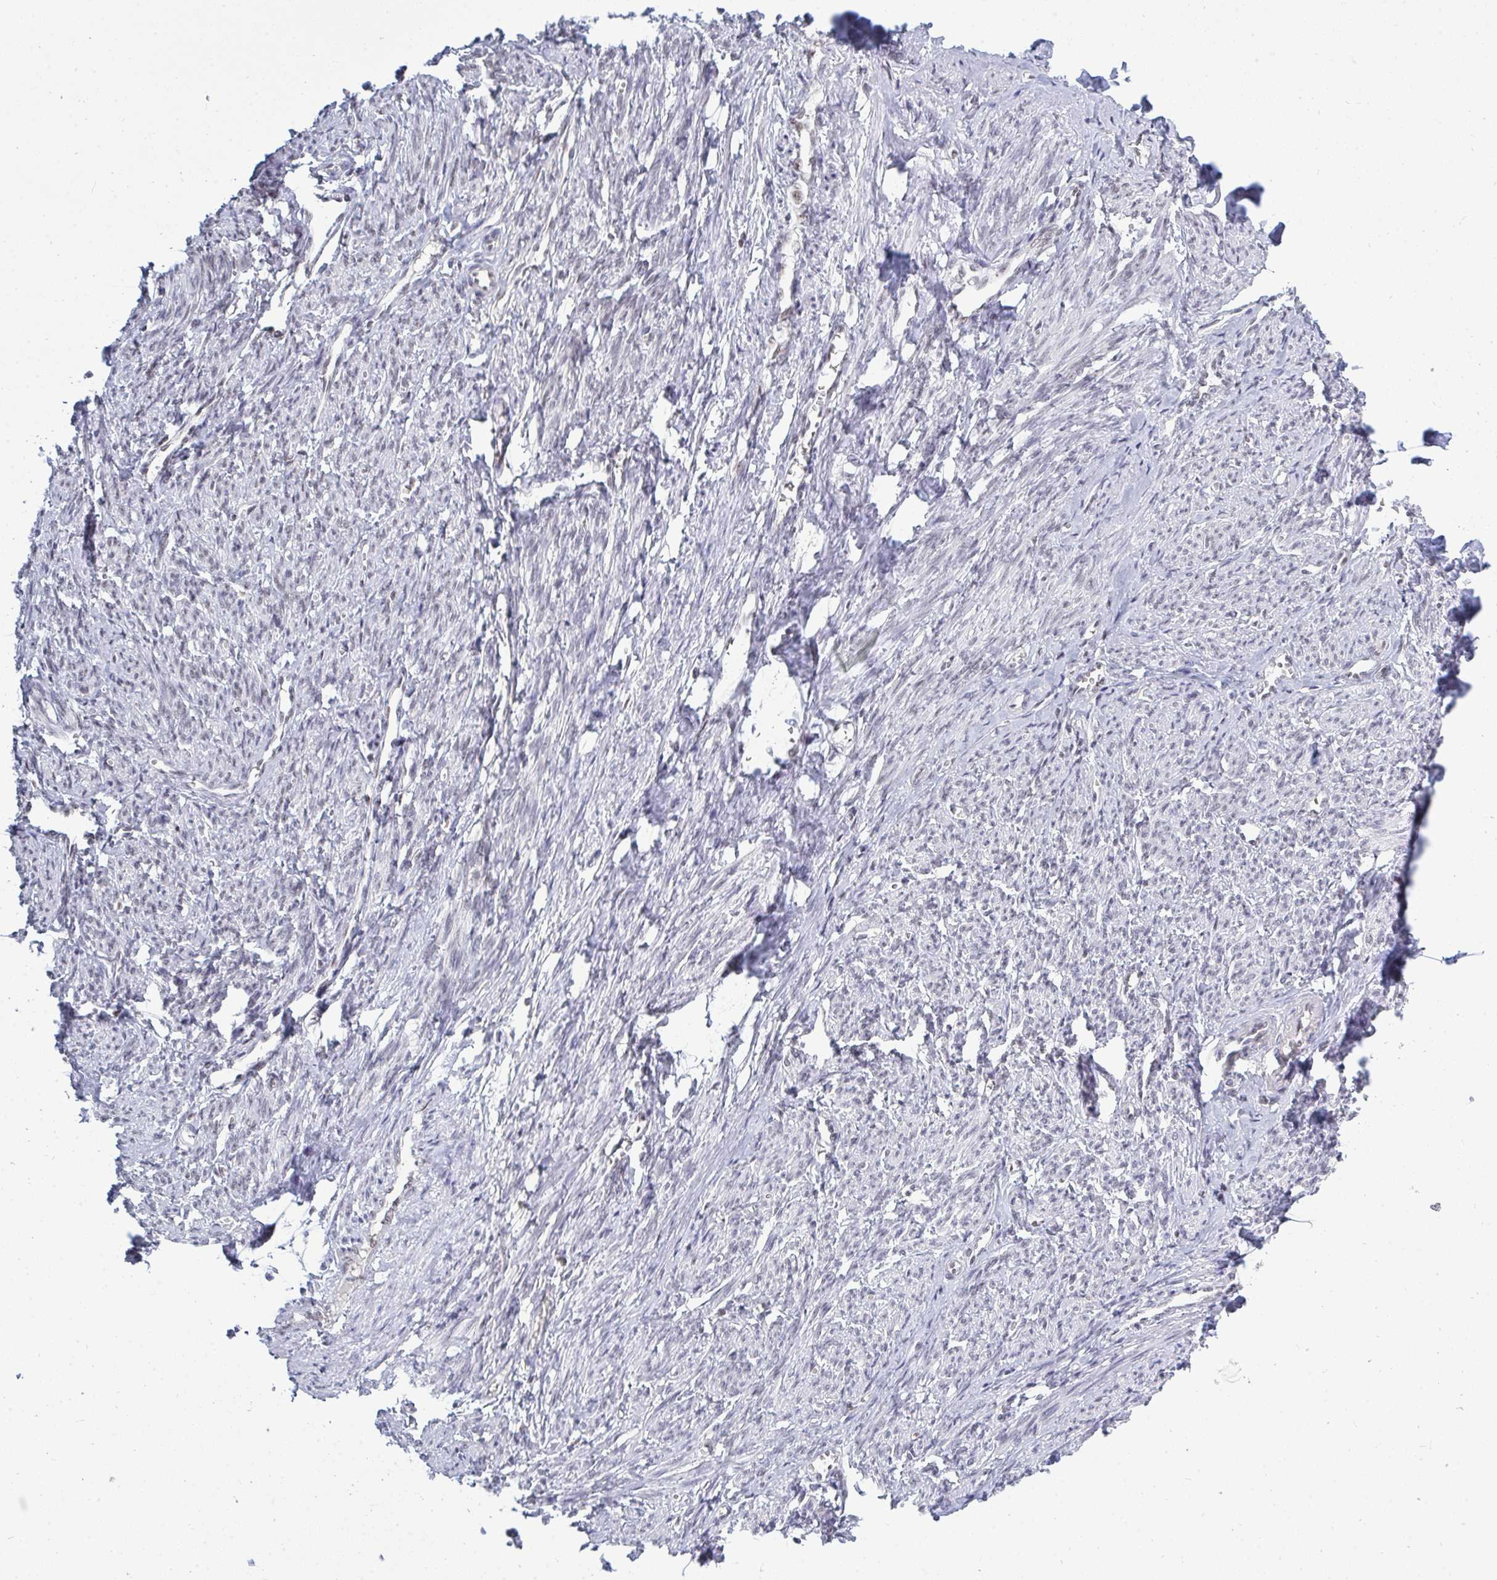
{"staining": {"intensity": "negative", "quantity": "none", "location": "none"}, "tissue": "smooth muscle", "cell_type": "Smooth muscle cells", "image_type": "normal", "snomed": [{"axis": "morphology", "description": "Normal tissue, NOS"}, {"axis": "topography", "description": "Smooth muscle"}], "caption": "This is a micrograph of immunohistochemistry (IHC) staining of normal smooth muscle, which shows no expression in smooth muscle cells. (DAB (3,3'-diaminobenzidine) immunohistochemistry visualized using brightfield microscopy, high magnification).", "gene": "TRIP12", "patient": {"sex": "female", "age": 65}}